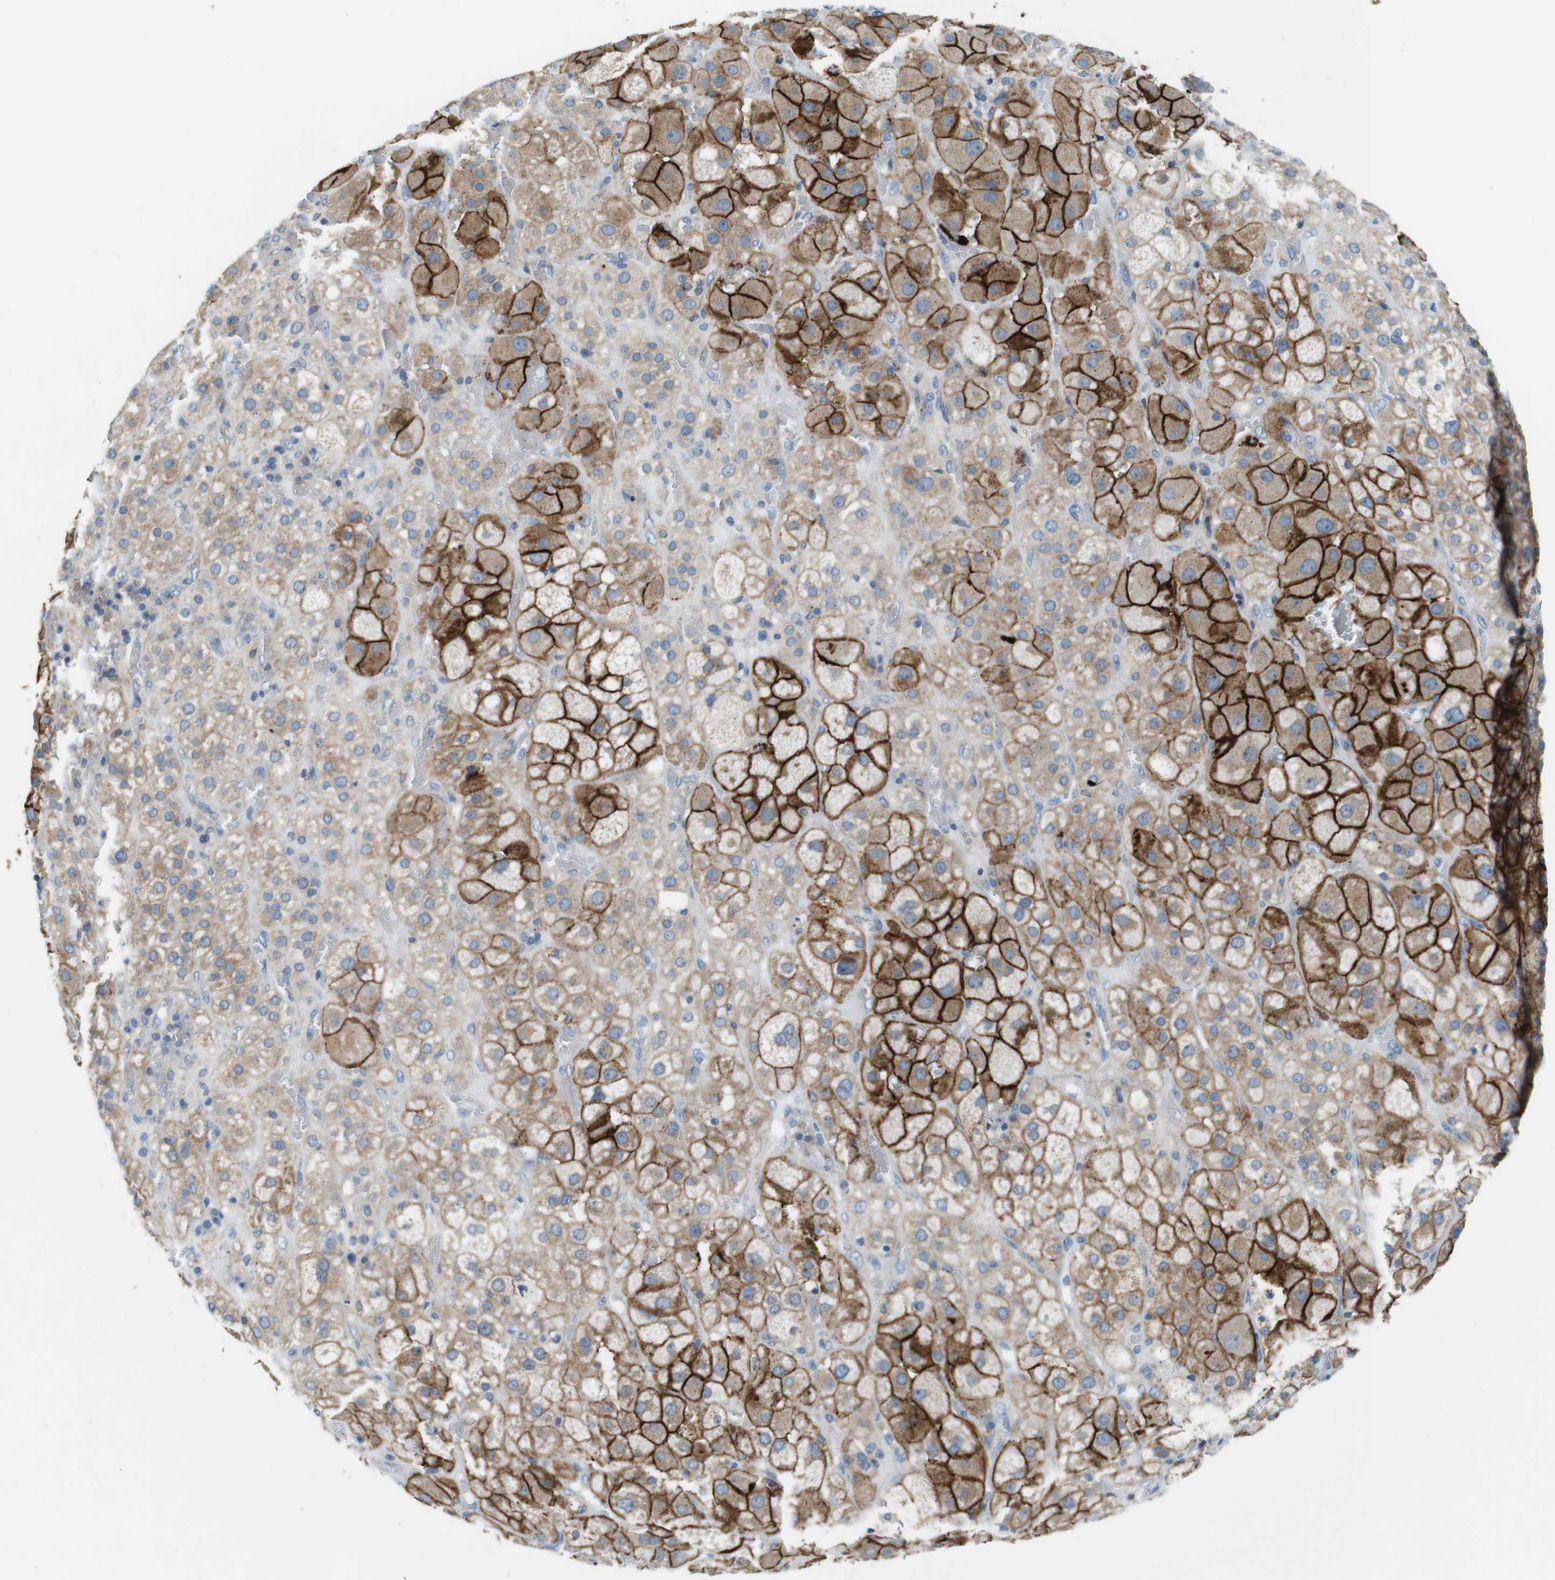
{"staining": {"intensity": "strong", "quantity": "25%-75%", "location": "cytoplasmic/membranous"}, "tissue": "adrenal gland", "cell_type": "Glandular cells", "image_type": "normal", "snomed": [{"axis": "morphology", "description": "Normal tissue, NOS"}, {"axis": "topography", "description": "Adrenal gland"}], "caption": "Immunohistochemical staining of unremarkable adrenal gland reveals high levels of strong cytoplasmic/membranous staining in approximately 25%-75% of glandular cells.", "gene": "TYW1", "patient": {"sex": "female", "age": 47}}